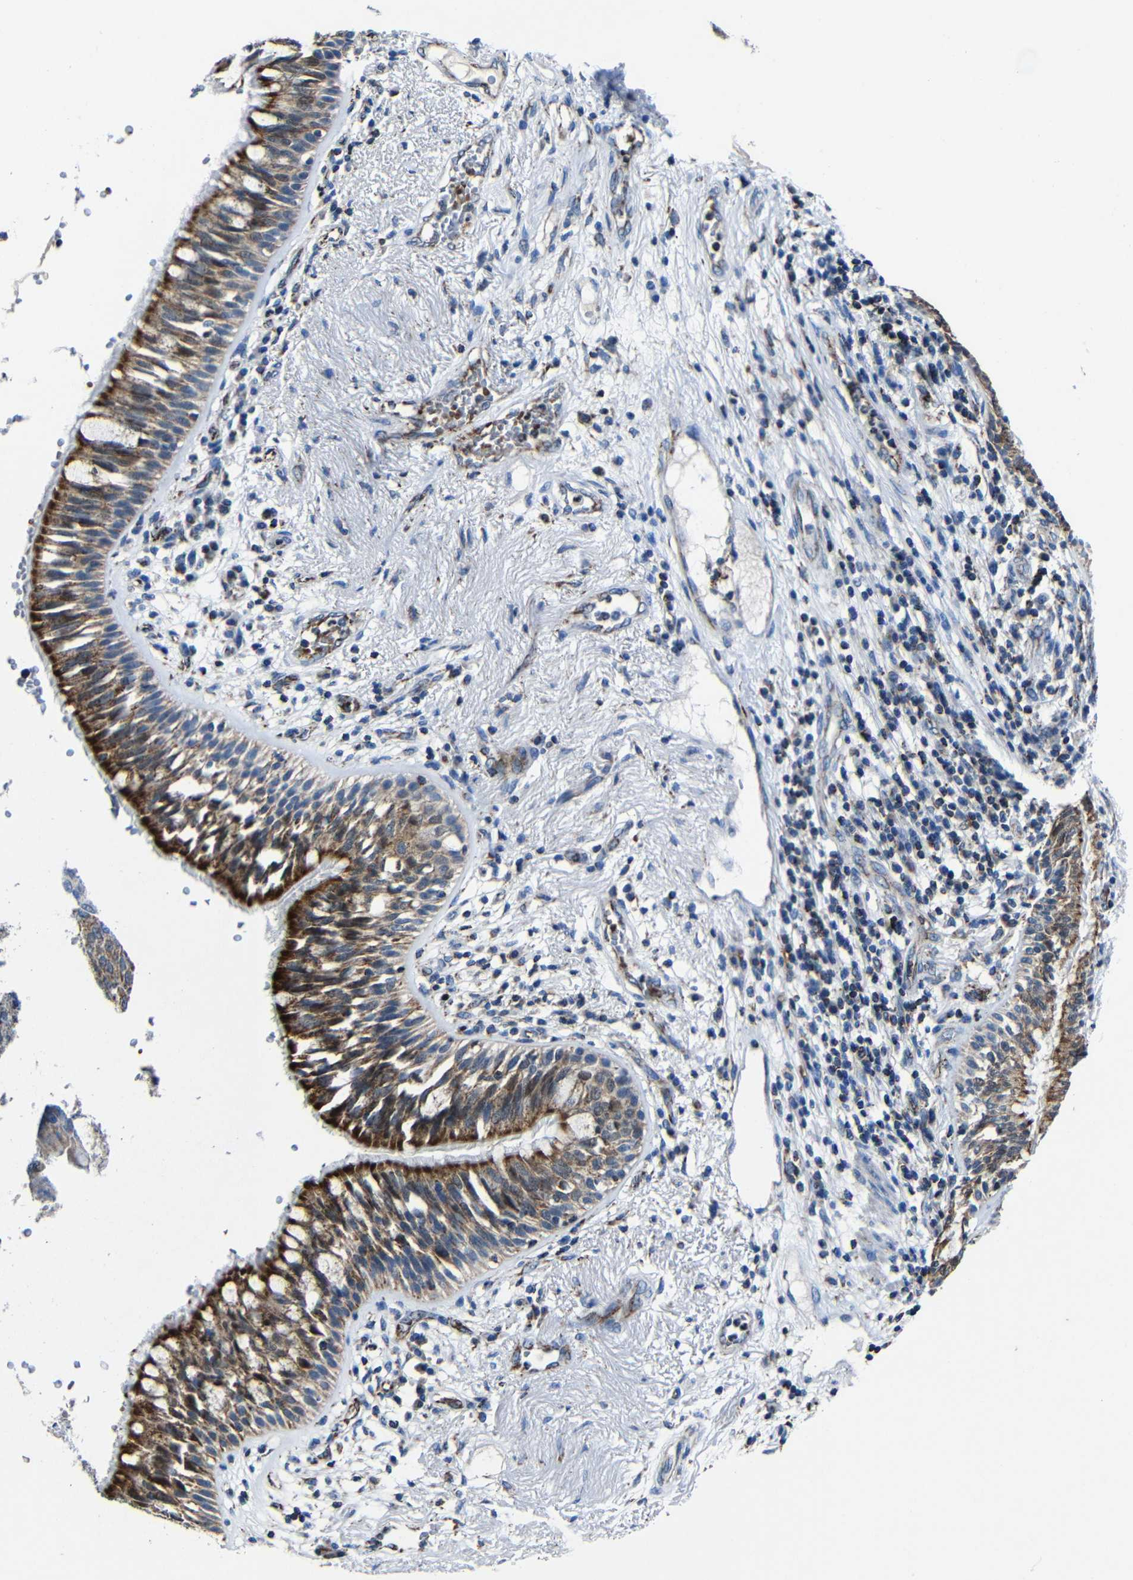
{"staining": {"intensity": "moderate", "quantity": ">75%", "location": "cytoplasmic/membranous"}, "tissue": "bronchus", "cell_type": "Respiratory epithelial cells", "image_type": "normal", "snomed": [{"axis": "morphology", "description": "Normal tissue, NOS"}, {"axis": "morphology", "description": "Adenocarcinoma, NOS"}, {"axis": "morphology", "description": "Adenocarcinoma, metastatic, NOS"}, {"axis": "topography", "description": "Lymph node"}, {"axis": "topography", "description": "Bronchus"}, {"axis": "topography", "description": "Lung"}], "caption": "Respiratory epithelial cells demonstrate medium levels of moderate cytoplasmic/membranous positivity in about >75% of cells in unremarkable human bronchus. The protein is shown in brown color, while the nuclei are stained blue.", "gene": "CA5B", "patient": {"sex": "female", "age": 54}}